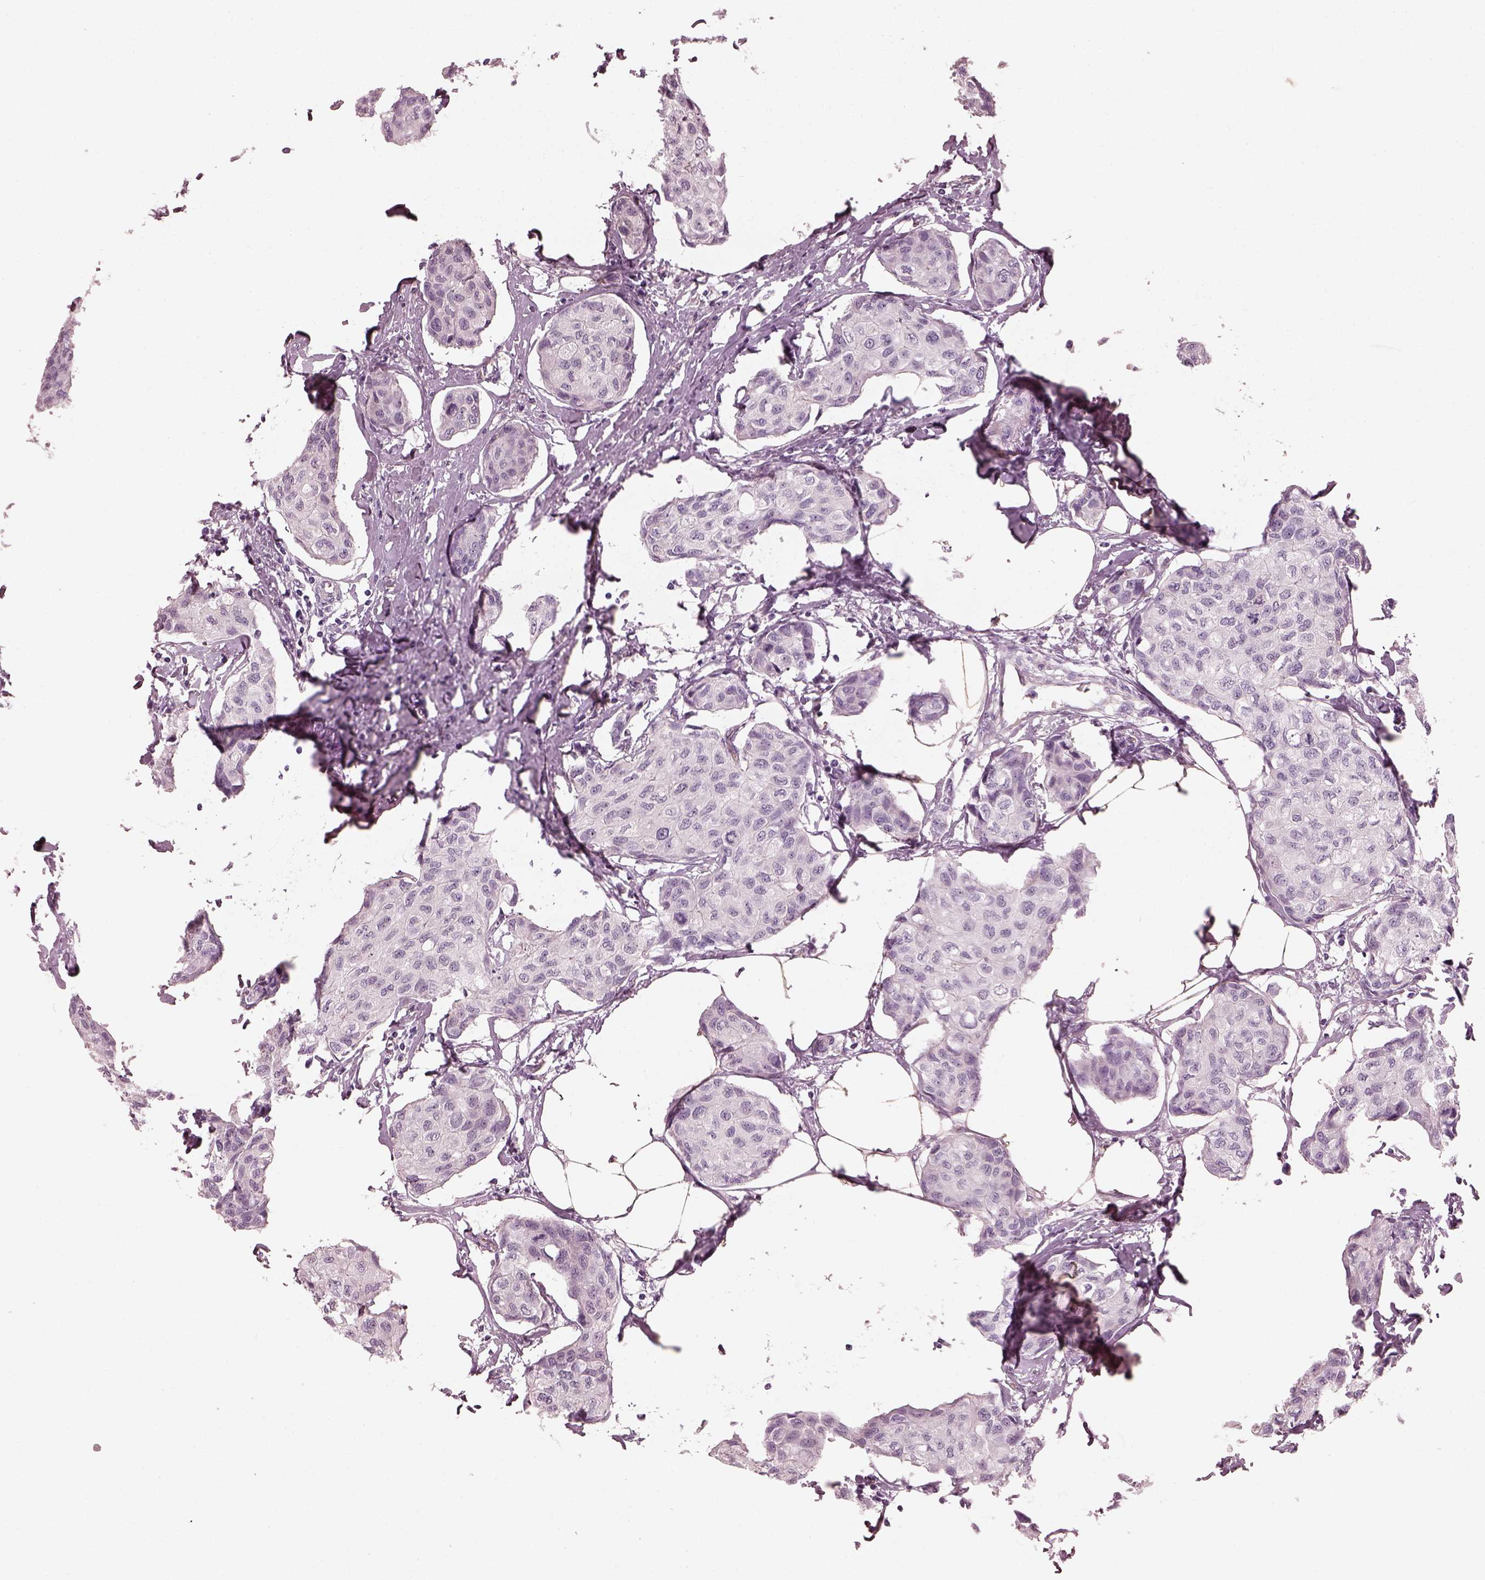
{"staining": {"intensity": "negative", "quantity": "none", "location": "none"}, "tissue": "breast cancer", "cell_type": "Tumor cells", "image_type": "cancer", "snomed": [{"axis": "morphology", "description": "Duct carcinoma"}, {"axis": "topography", "description": "Breast"}], "caption": "This histopathology image is of breast cancer stained with immunohistochemistry (IHC) to label a protein in brown with the nuclei are counter-stained blue. There is no positivity in tumor cells.", "gene": "EIF4E1B", "patient": {"sex": "female", "age": 80}}